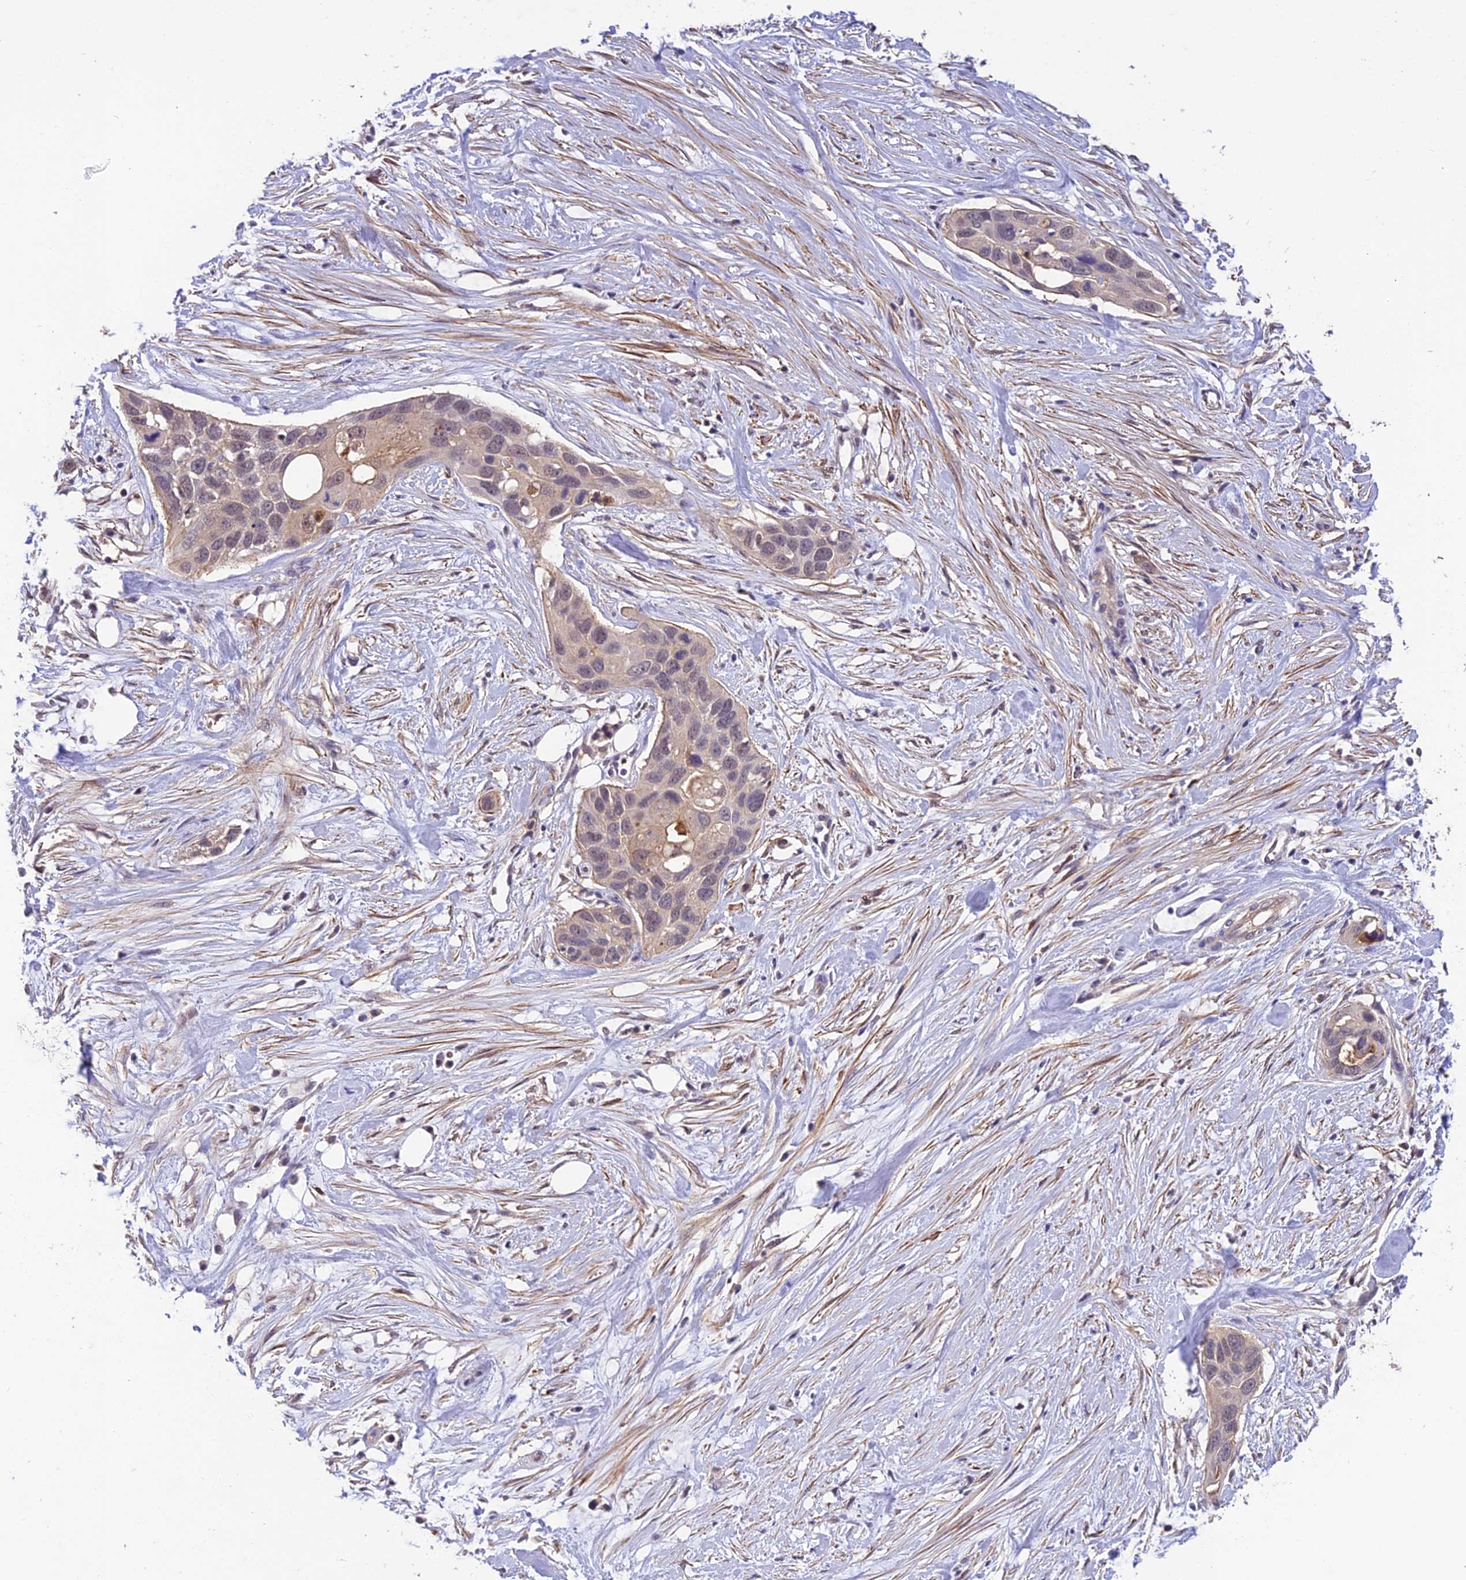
{"staining": {"intensity": "negative", "quantity": "none", "location": "none"}, "tissue": "pancreatic cancer", "cell_type": "Tumor cells", "image_type": "cancer", "snomed": [{"axis": "morphology", "description": "Adenocarcinoma, NOS"}, {"axis": "topography", "description": "Pancreas"}], "caption": "Tumor cells show no significant staining in pancreatic cancer.", "gene": "PSMB3", "patient": {"sex": "female", "age": 60}}